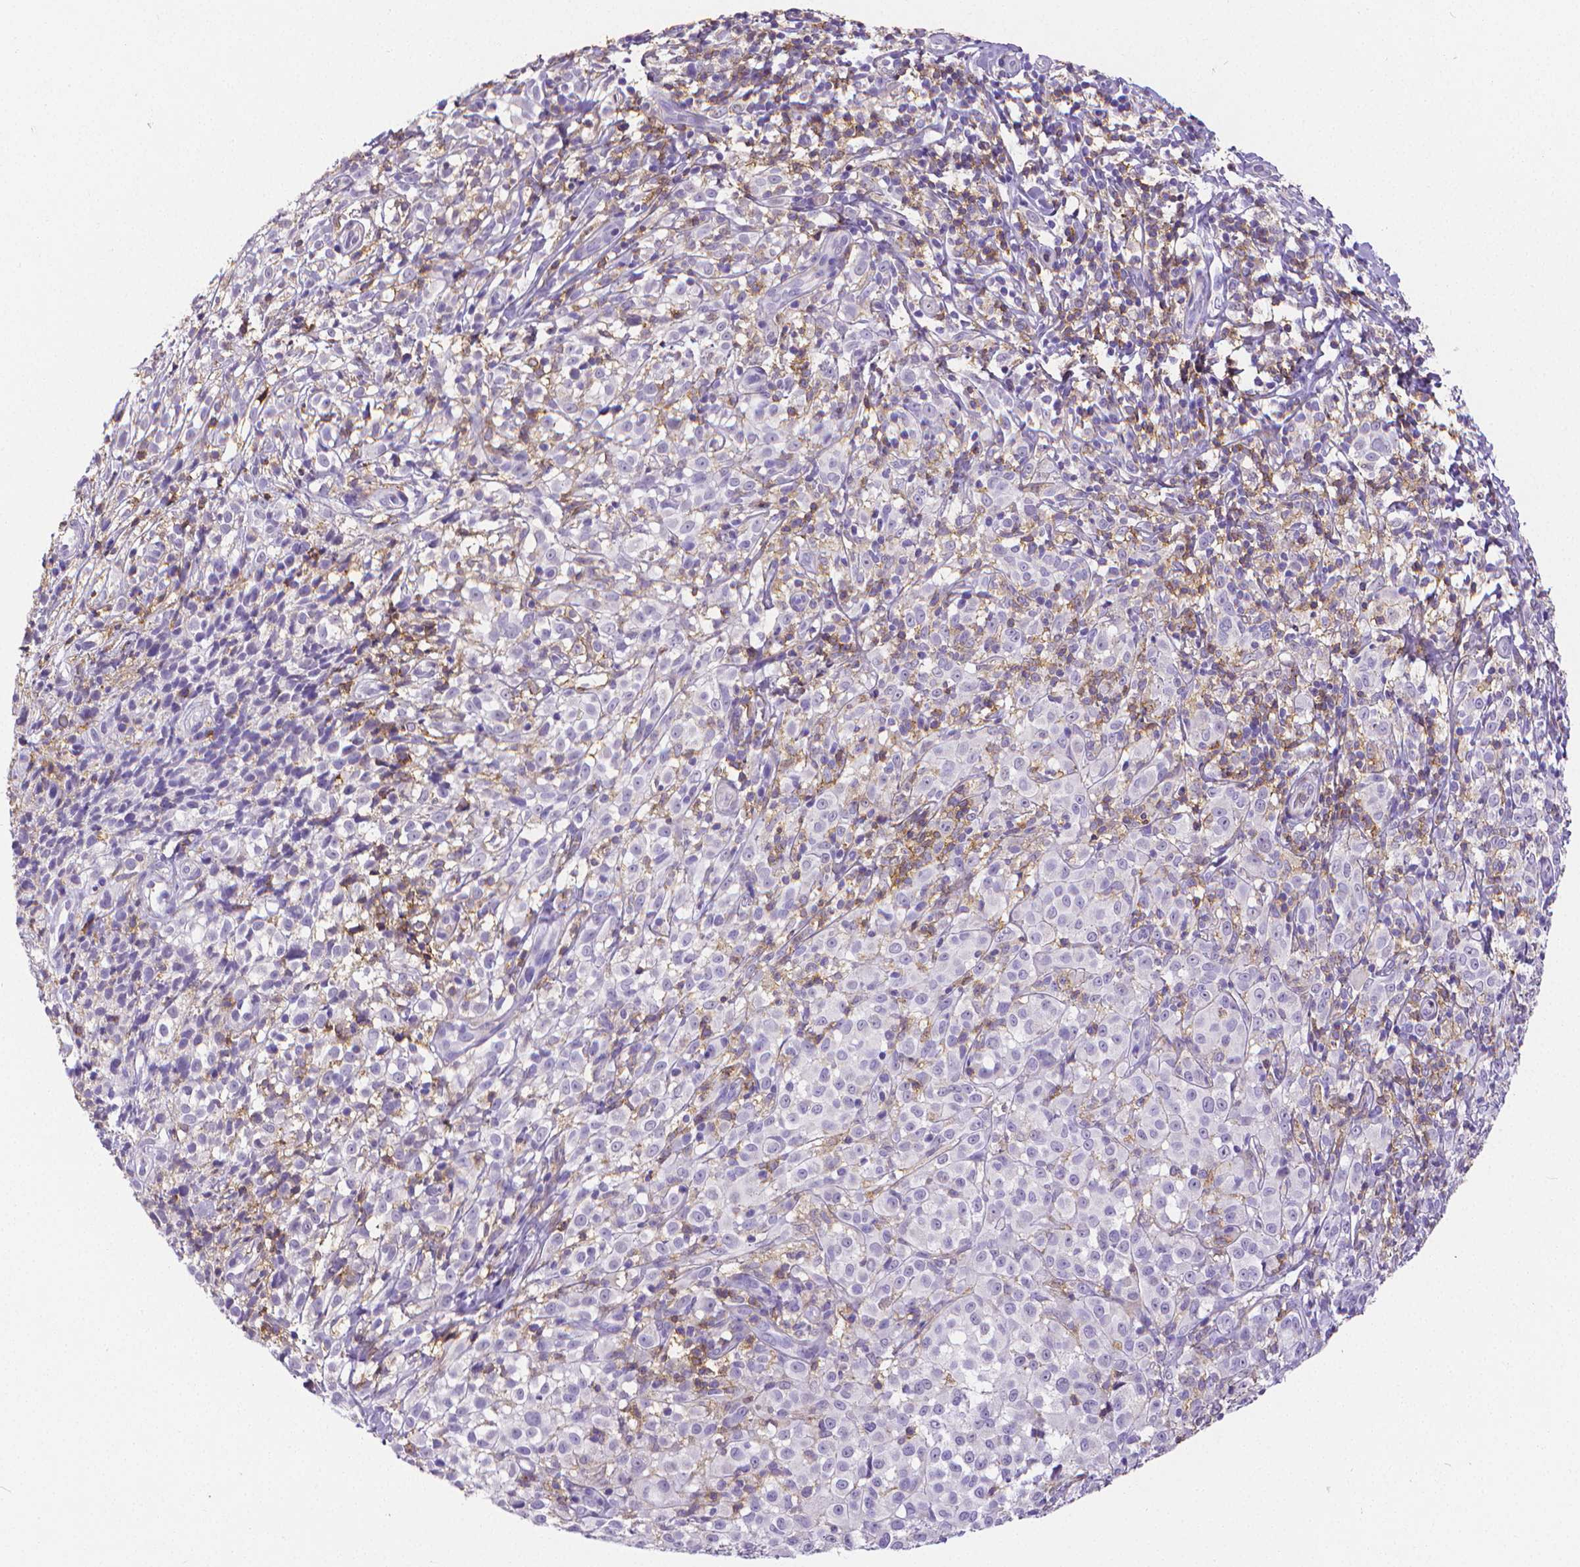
{"staining": {"intensity": "negative", "quantity": "none", "location": "none"}, "tissue": "melanoma", "cell_type": "Tumor cells", "image_type": "cancer", "snomed": [{"axis": "morphology", "description": "Malignant melanoma, NOS"}, {"axis": "topography", "description": "Skin"}], "caption": "Malignant melanoma was stained to show a protein in brown. There is no significant expression in tumor cells.", "gene": "CD4", "patient": {"sex": "male", "age": 85}}